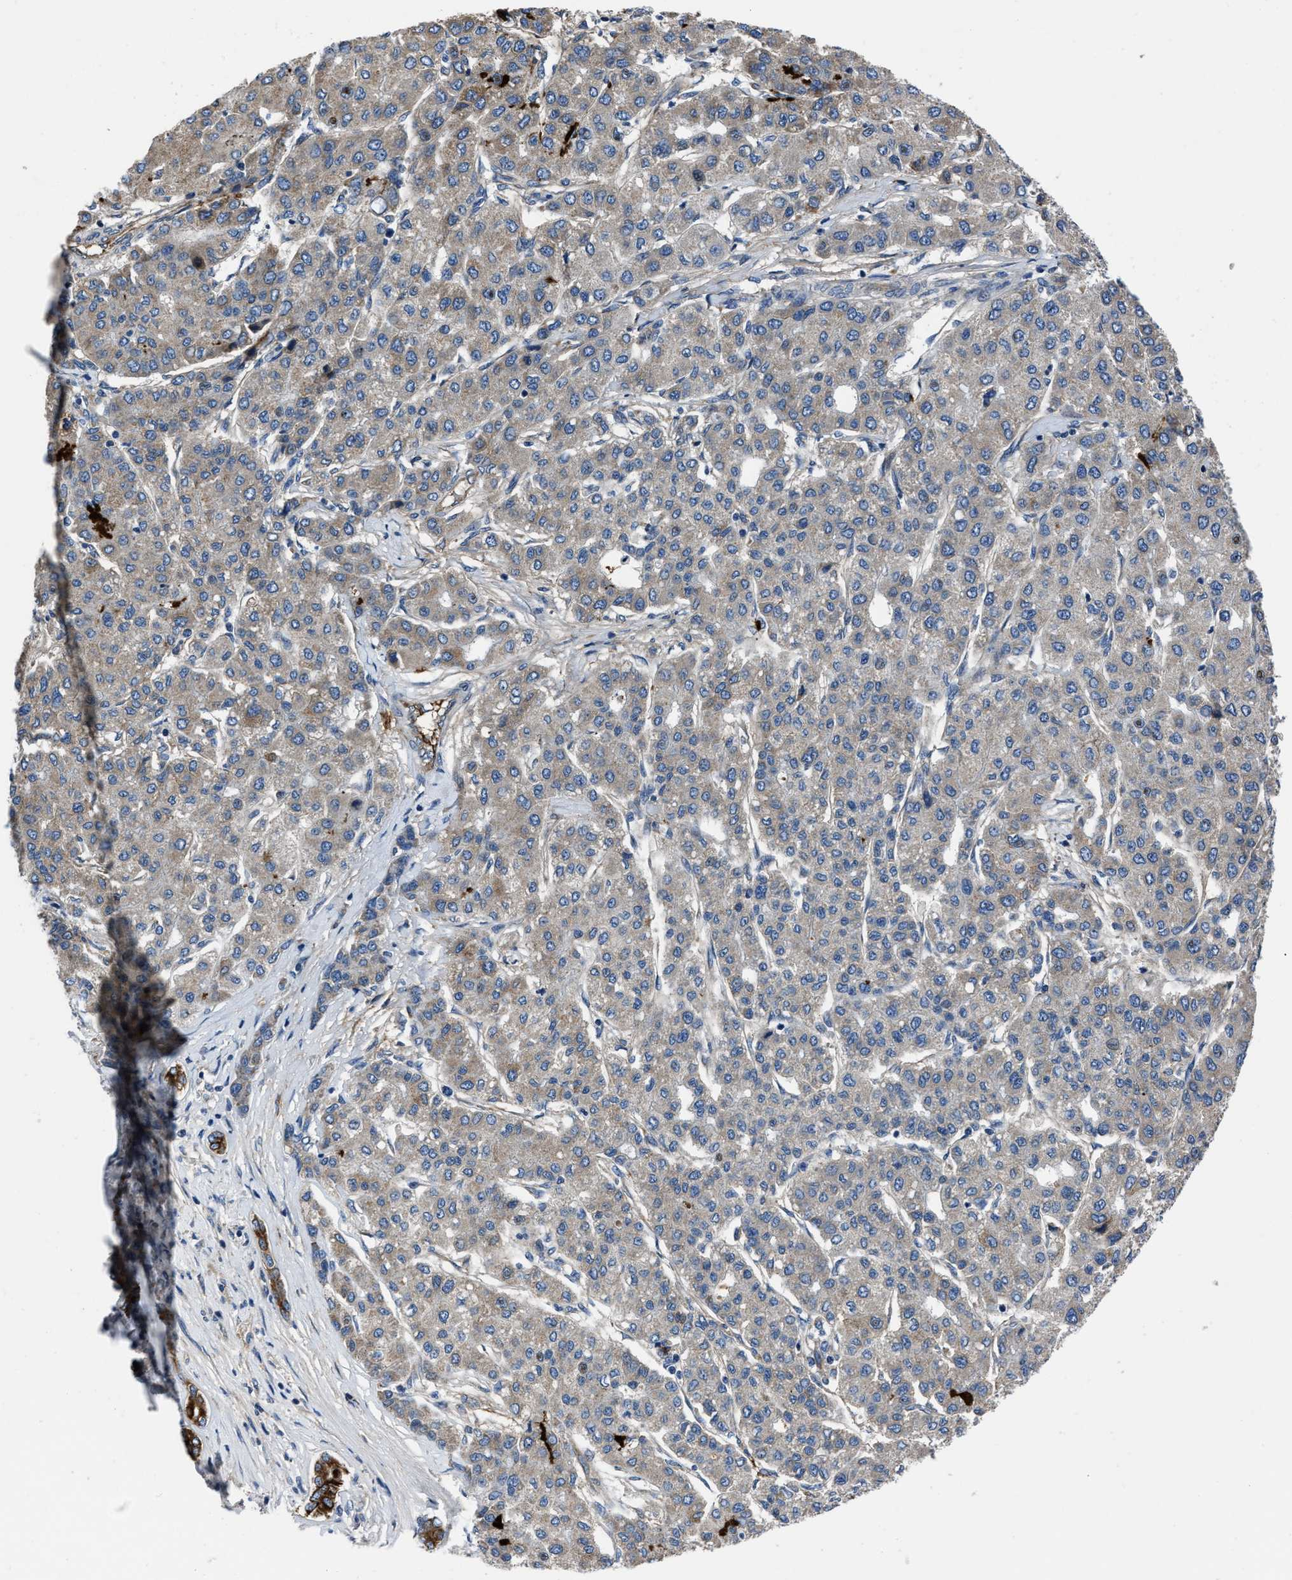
{"staining": {"intensity": "negative", "quantity": "none", "location": "none"}, "tissue": "liver cancer", "cell_type": "Tumor cells", "image_type": "cancer", "snomed": [{"axis": "morphology", "description": "Carcinoma, Hepatocellular, NOS"}, {"axis": "topography", "description": "Liver"}], "caption": "An image of human liver hepatocellular carcinoma is negative for staining in tumor cells.", "gene": "ERC1", "patient": {"sex": "male", "age": 65}}